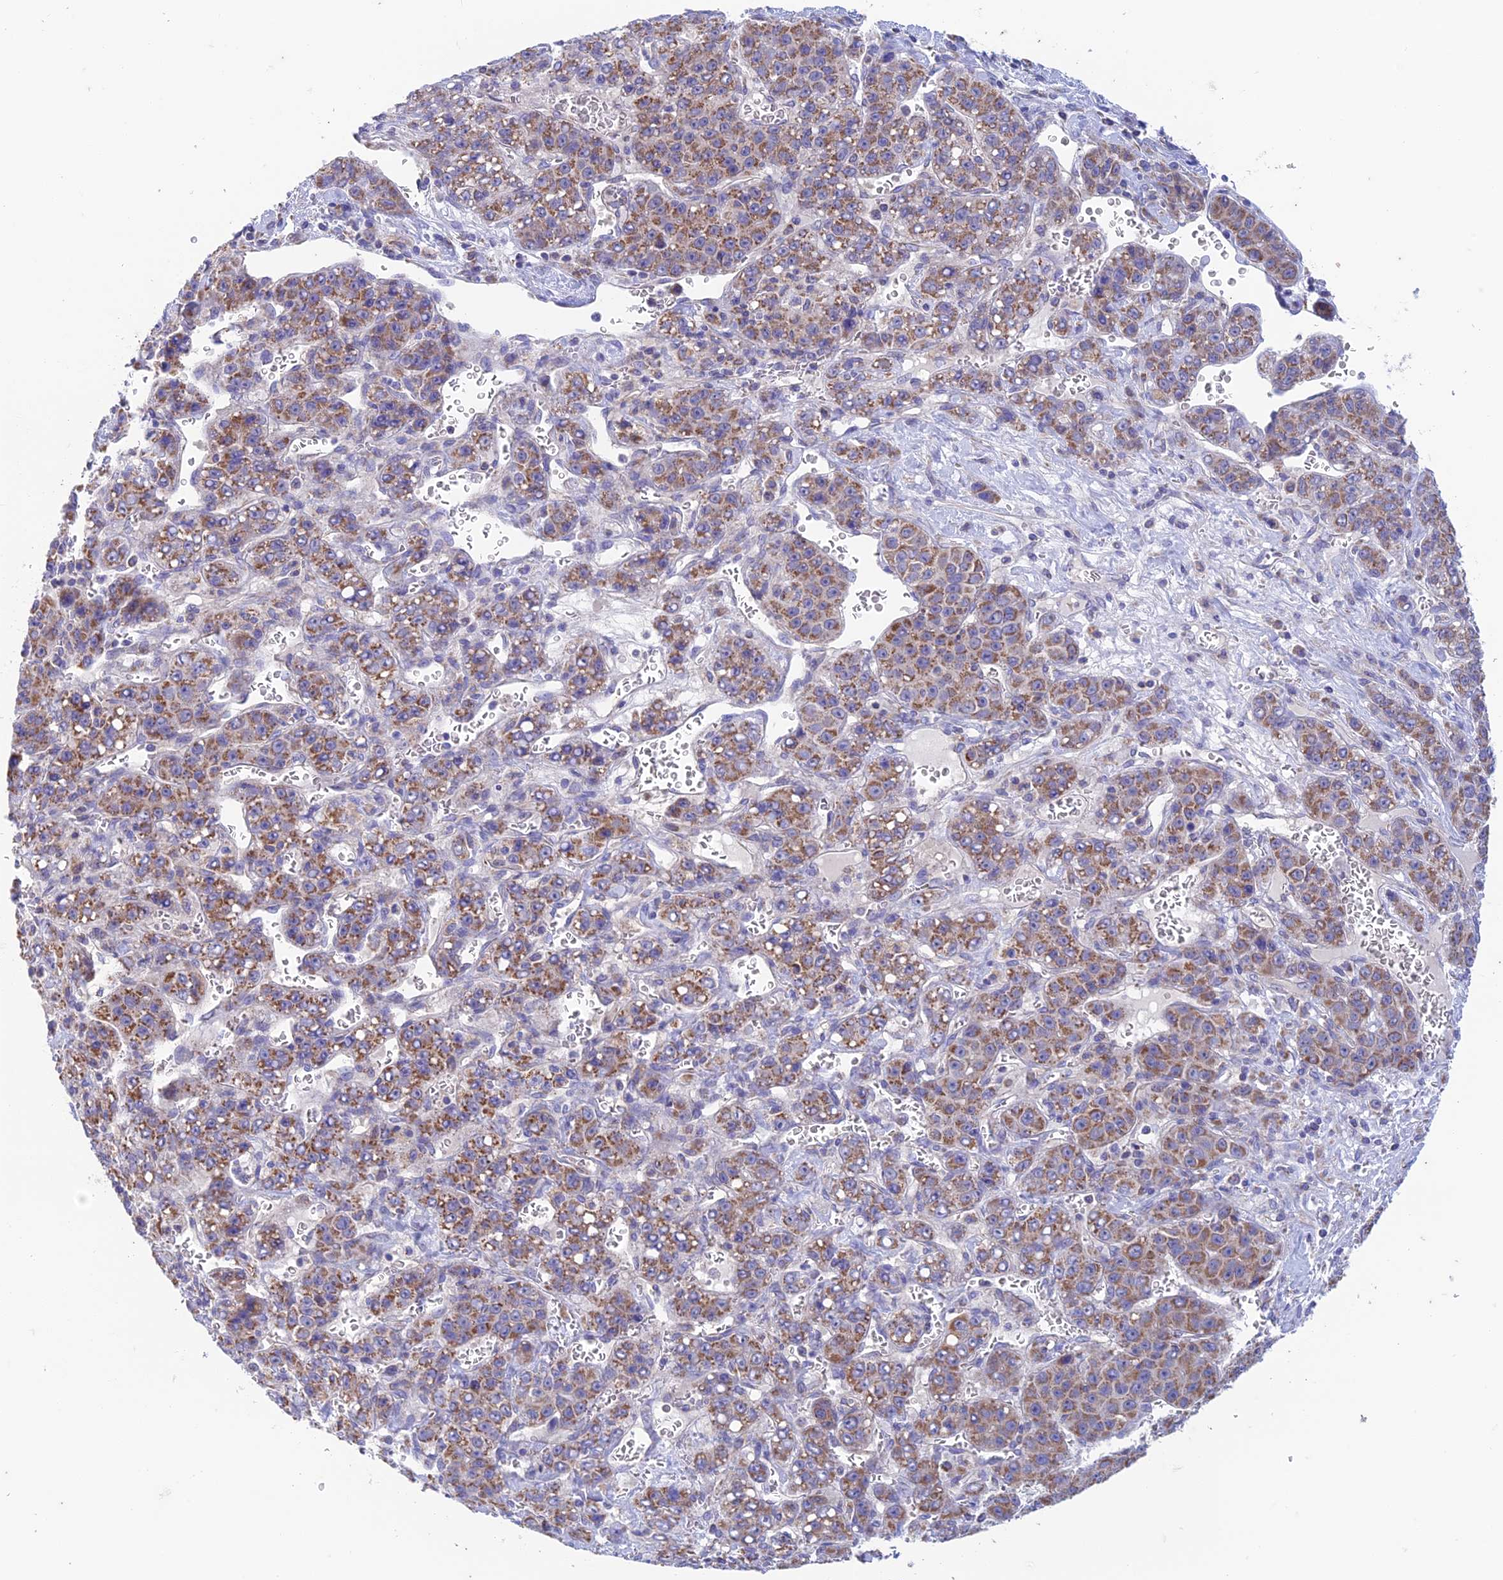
{"staining": {"intensity": "moderate", "quantity": ">75%", "location": "cytoplasmic/membranous"}, "tissue": "liver cancer", "cell_type": "Tumor cells", "image_type": "cancer", "snomed": [{"axis": "morphology", "description": "Carcinoma, Hepatocellular, NOS"}, {"axis": "topography", "description": "Liver"}], "caption": "Immunohistochemical staining of human liver cancer (hepatocellular carcinoma) reveals medium levels of moderate cytoplasmic/membranous protein expression in about >75% of tumor cells.", "gene": "ZNF181", "patient": {"sex": "female", "age": 53}}